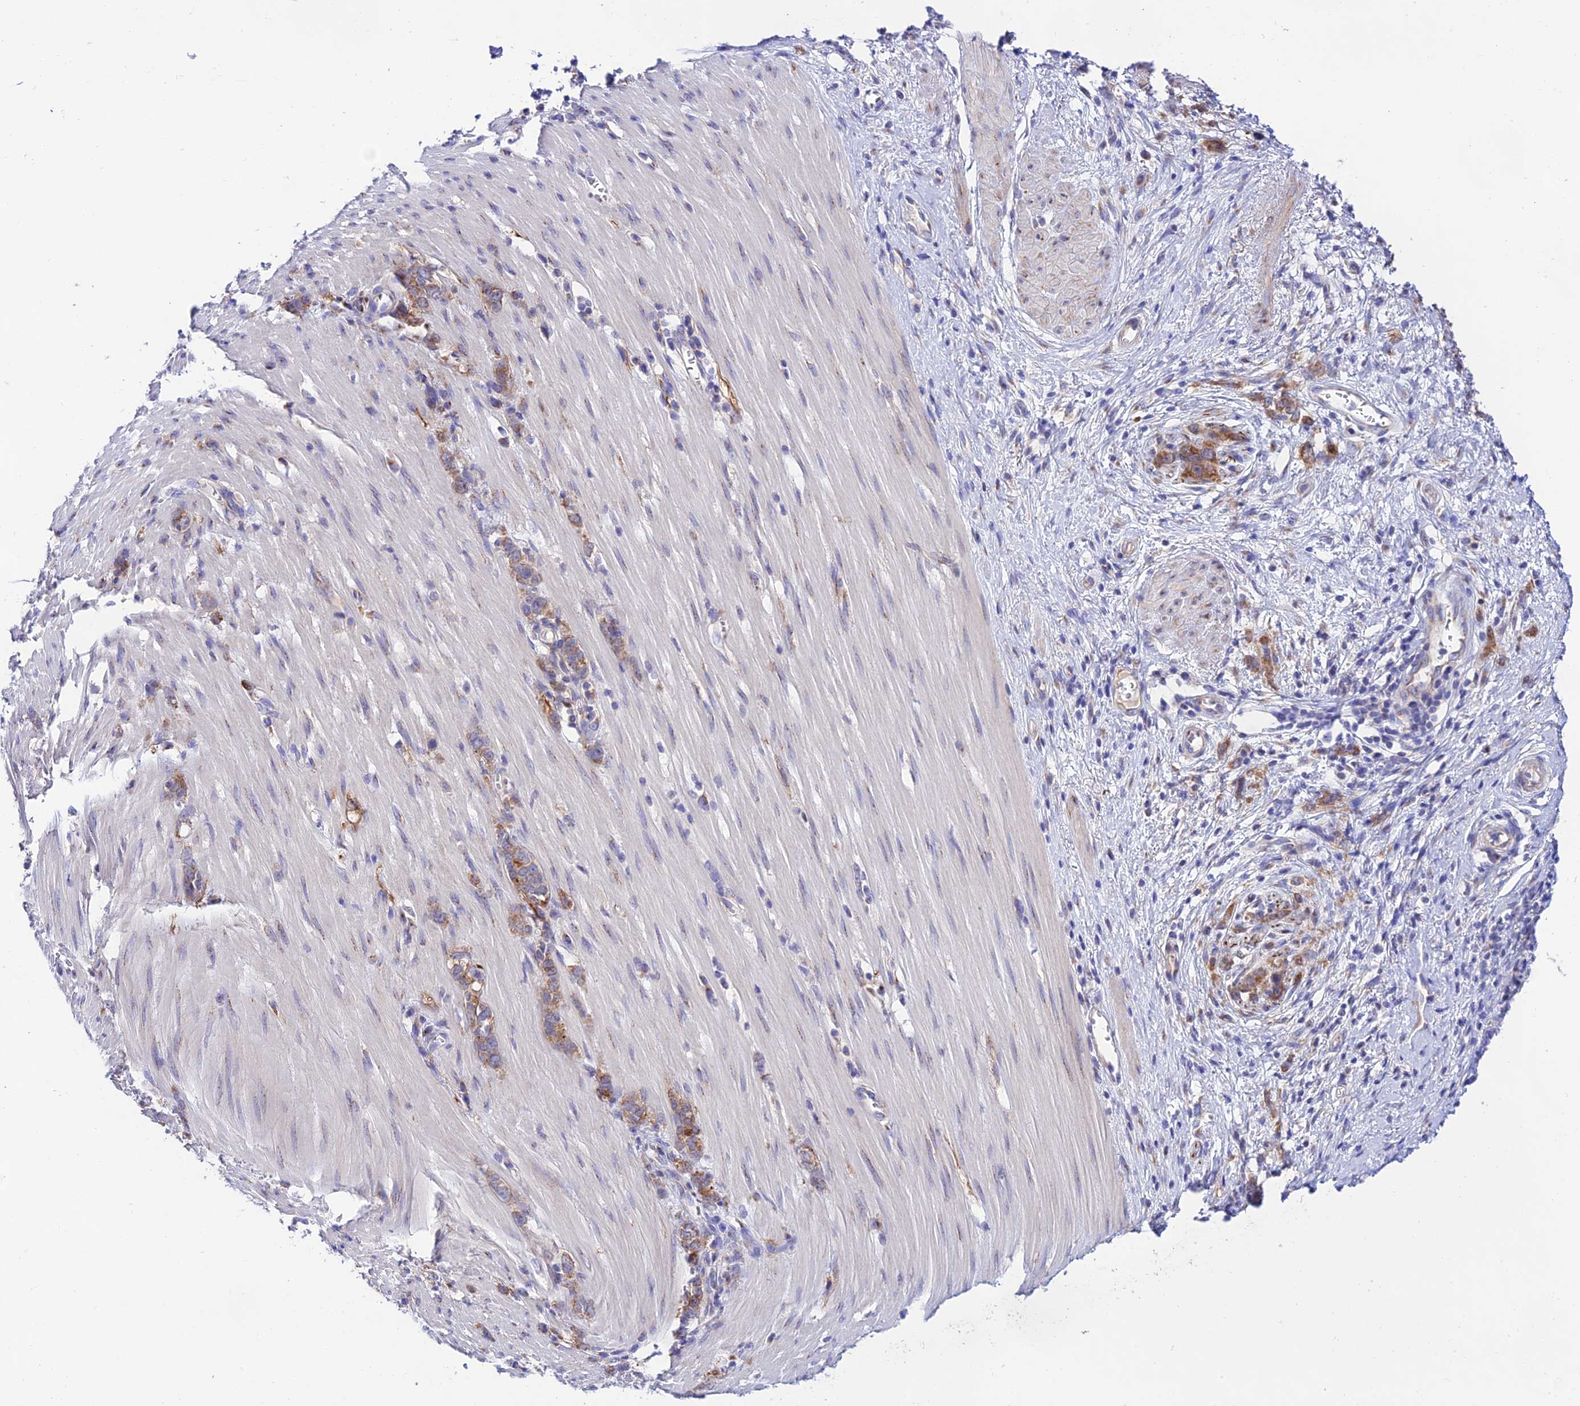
{"staining": {"intensity": "moderate", "quantity": ">75%", "location": "cytoplasmic/membranous"}, "tissue": "stomach cancer", "cell_type": "Tumor cells", "image_type": "cancer", "snomed": [{"axis": "morphology", "description": "Adenocarcinoma, NOS"}, {"axis": "topography", "description": "Stomach"}], "caption": "Approximately >75% of tumor cells in stomach cancer (adenocarcinoma) show moderate cytoplasmic/membranous protein expression as visualized by brown immunohistochemical staining.", "gene": "LACTB2", "patient": {"sex": "female", "age": 76}}